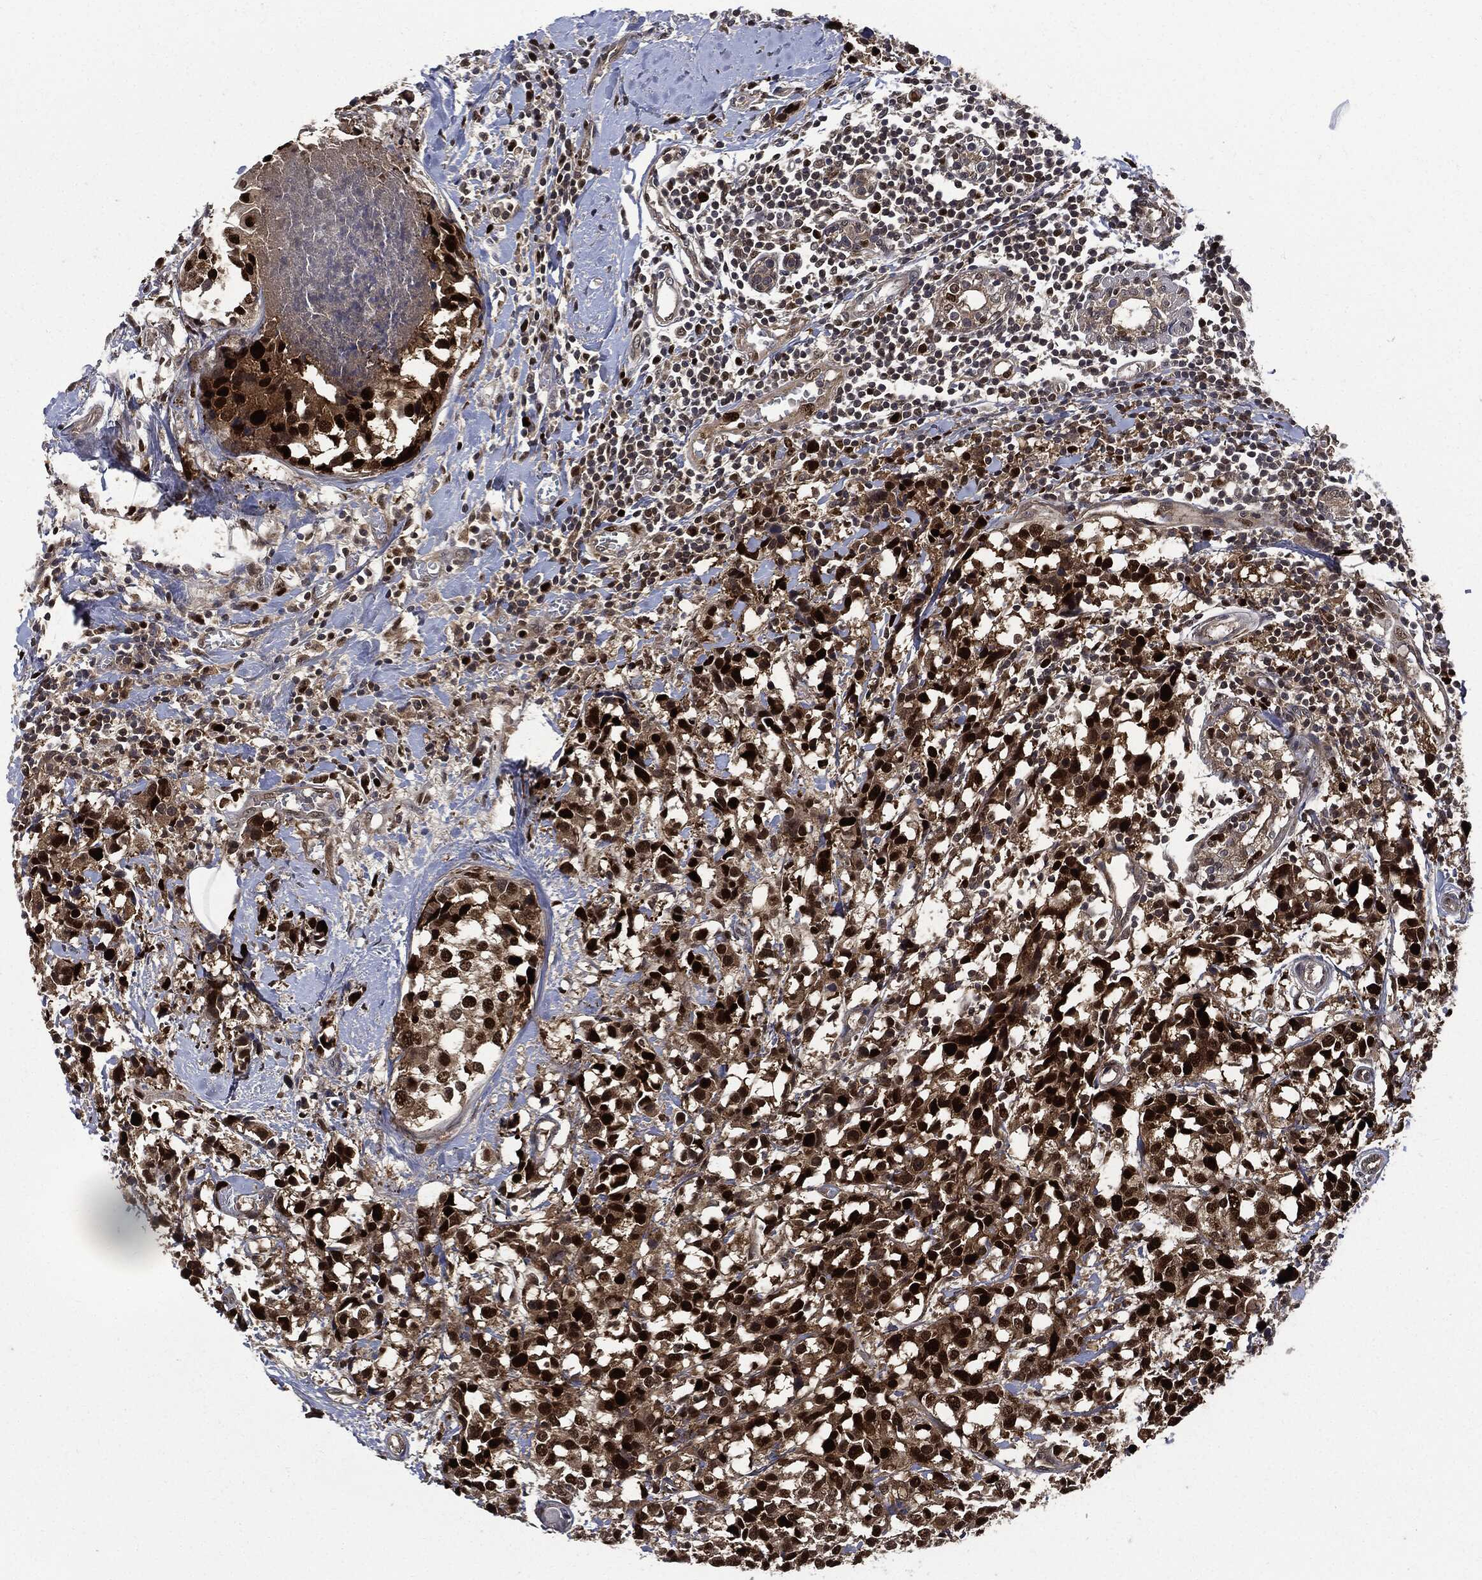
{"staining": {"intensity": "strong", "quantity": ">75%", "location": "nuclear"}, "tissue": "breast cancer", "cell_type": "Tumor cells", "image_type": "cancer", "snomed": [{"axis": "morphology", "description": "Lobular carcinoma"}, {"axis": "topography", "description": "Breast"}], "caption": "A micrograph of breast cancer stained for a protein exhibits strong nuclear brown staining in tumor cells. (DAB (3,3'-diaminobenzidine) IHC with brightfield microscopy, high magnification).", "gene": "PCNA", "patient": {"sex": "female", "age": 59}}